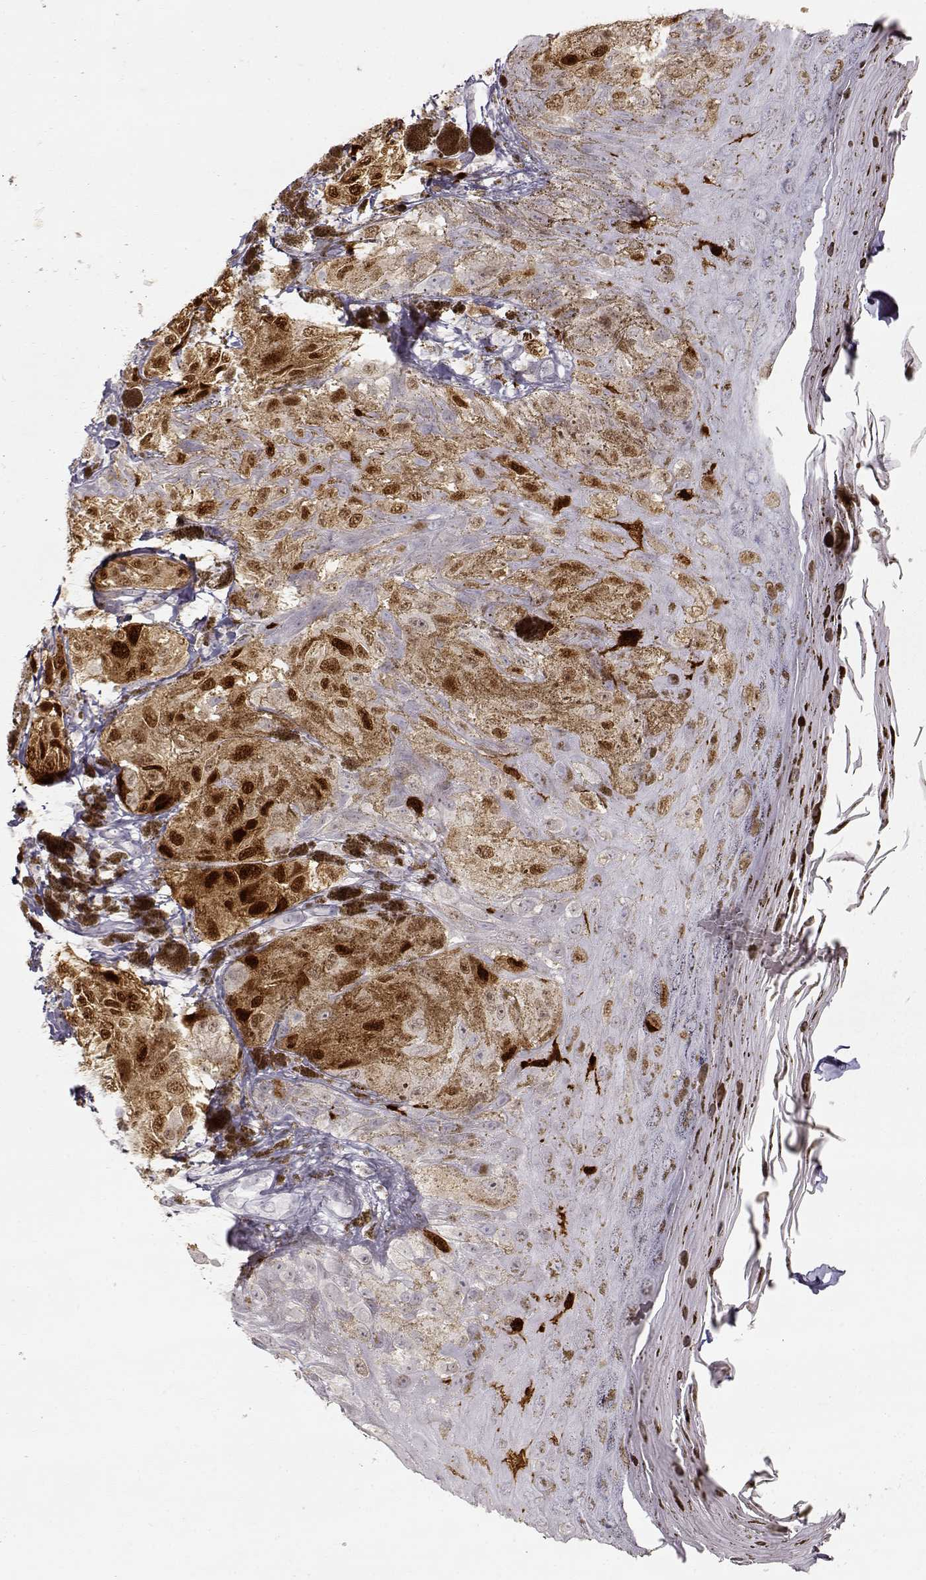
{"staining": {"intensity": "strong", "quantity": "25%-75%", "location": "cytoplasmic/membranous,nuclear"}, "tissue": "melanoma", "cell_type": "Tumor cells", "image_type": "cancer", "snomed": [{"axis": "morphology", "description": "Malignant melanoma, NOS"}, {"axis": "topography", "description": "Skin"}], "caption": "Malignant melanoma was stained to show a protein in brown. There is high levels of strong cytoplasmic/membranous and nuclear expression in approximately 25%-75% of tumor cells. The staining was performed using DAB (3,3'-diaminobenzidine), with brown indicating positive protein expression. Nuclei are stained blue with hematoxylin.", "gene": "S100B", "patient": {"sex": "male", "age": 36}}